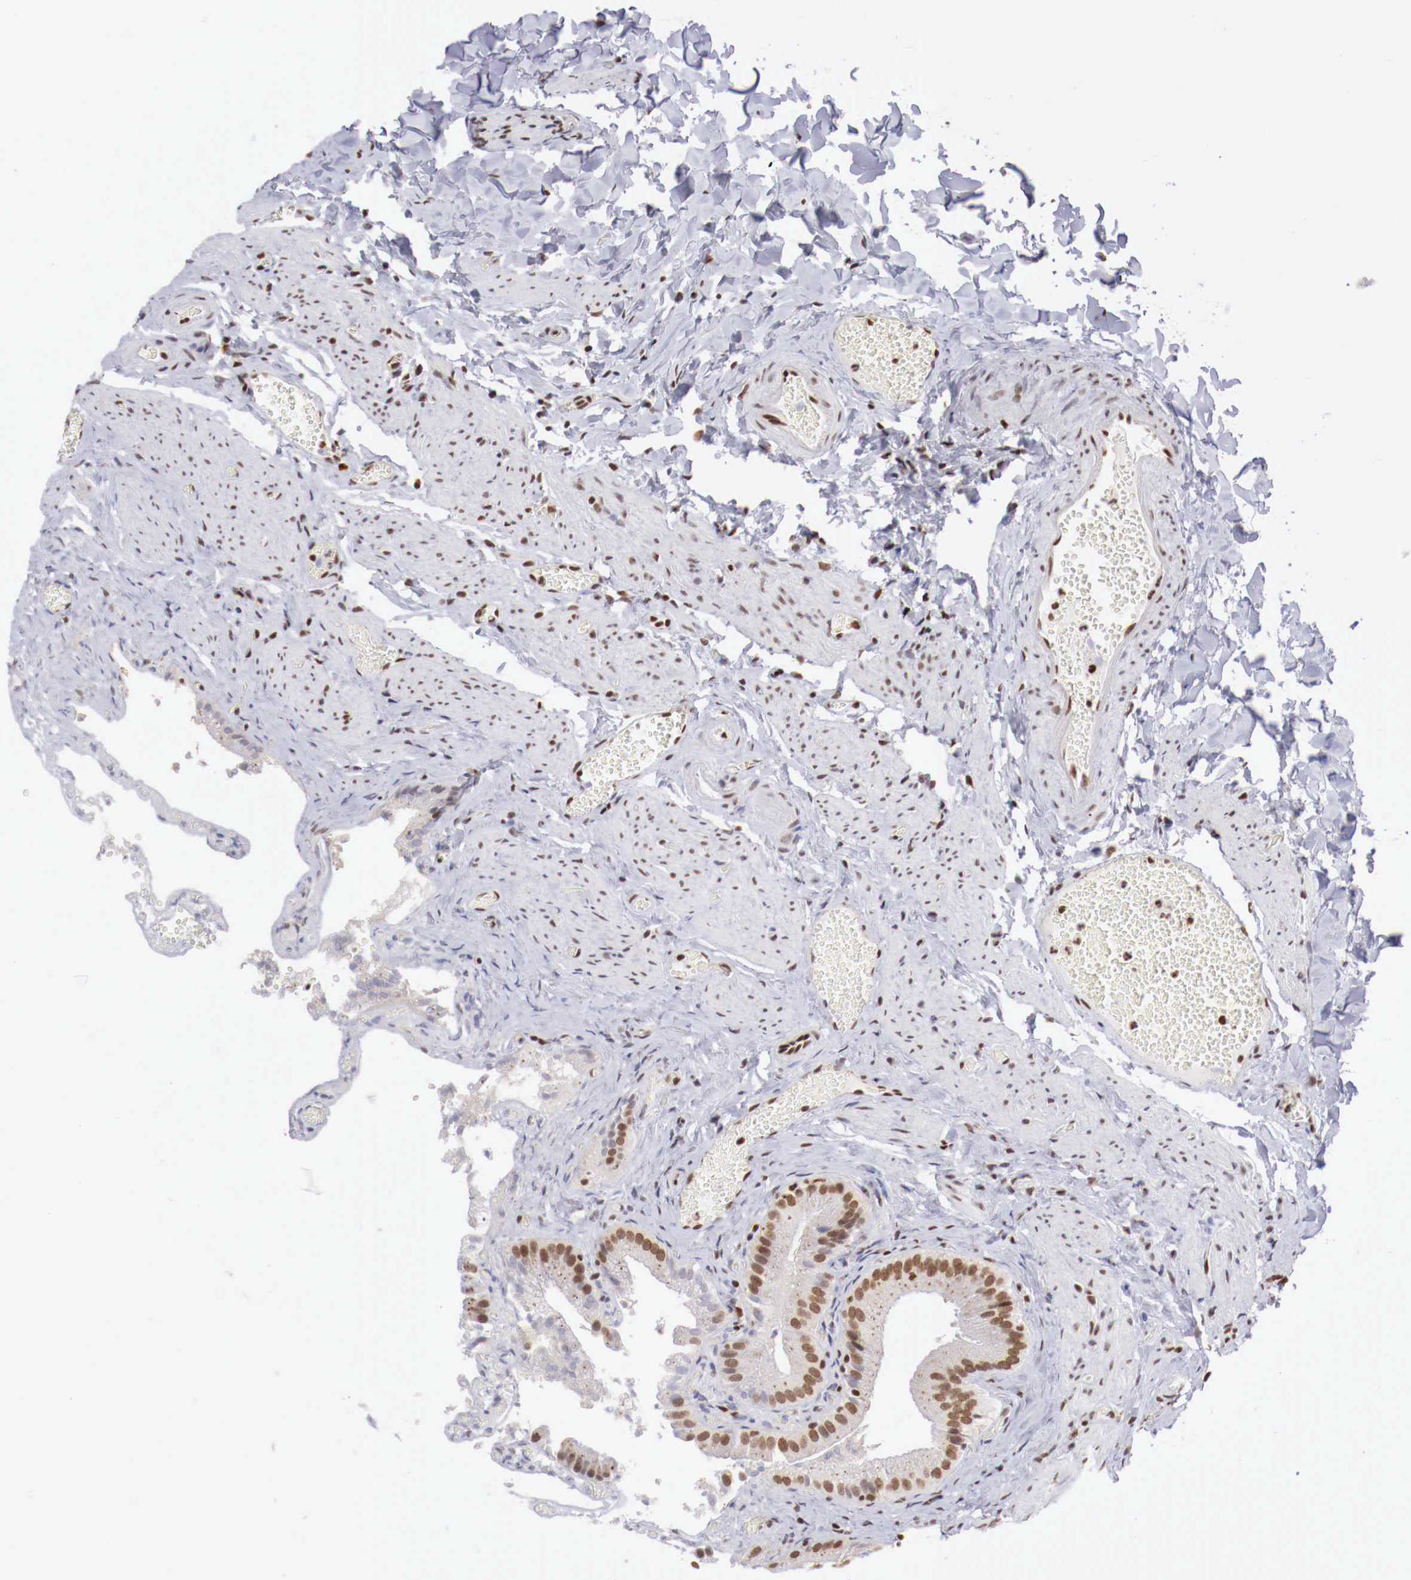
{"staining": {"intensity": "strong", "quantity": ">75%", "location": "nuclear"}, "tissue": "gallbladder", "cell_type": "Glandular cells", "image_type": "normal", "snomed": [{"axis": "morphology", "description": "Normal tissue, NOS"}, {"axis": "topography", "description": "Gallbladder"}], "caption": "This is an image of IHC staining of normal gallbladder, which shows strong staining in the nuclear of glandular cells.", "gene": "MAX", "patient": {"sex": "female", "age": 44}}